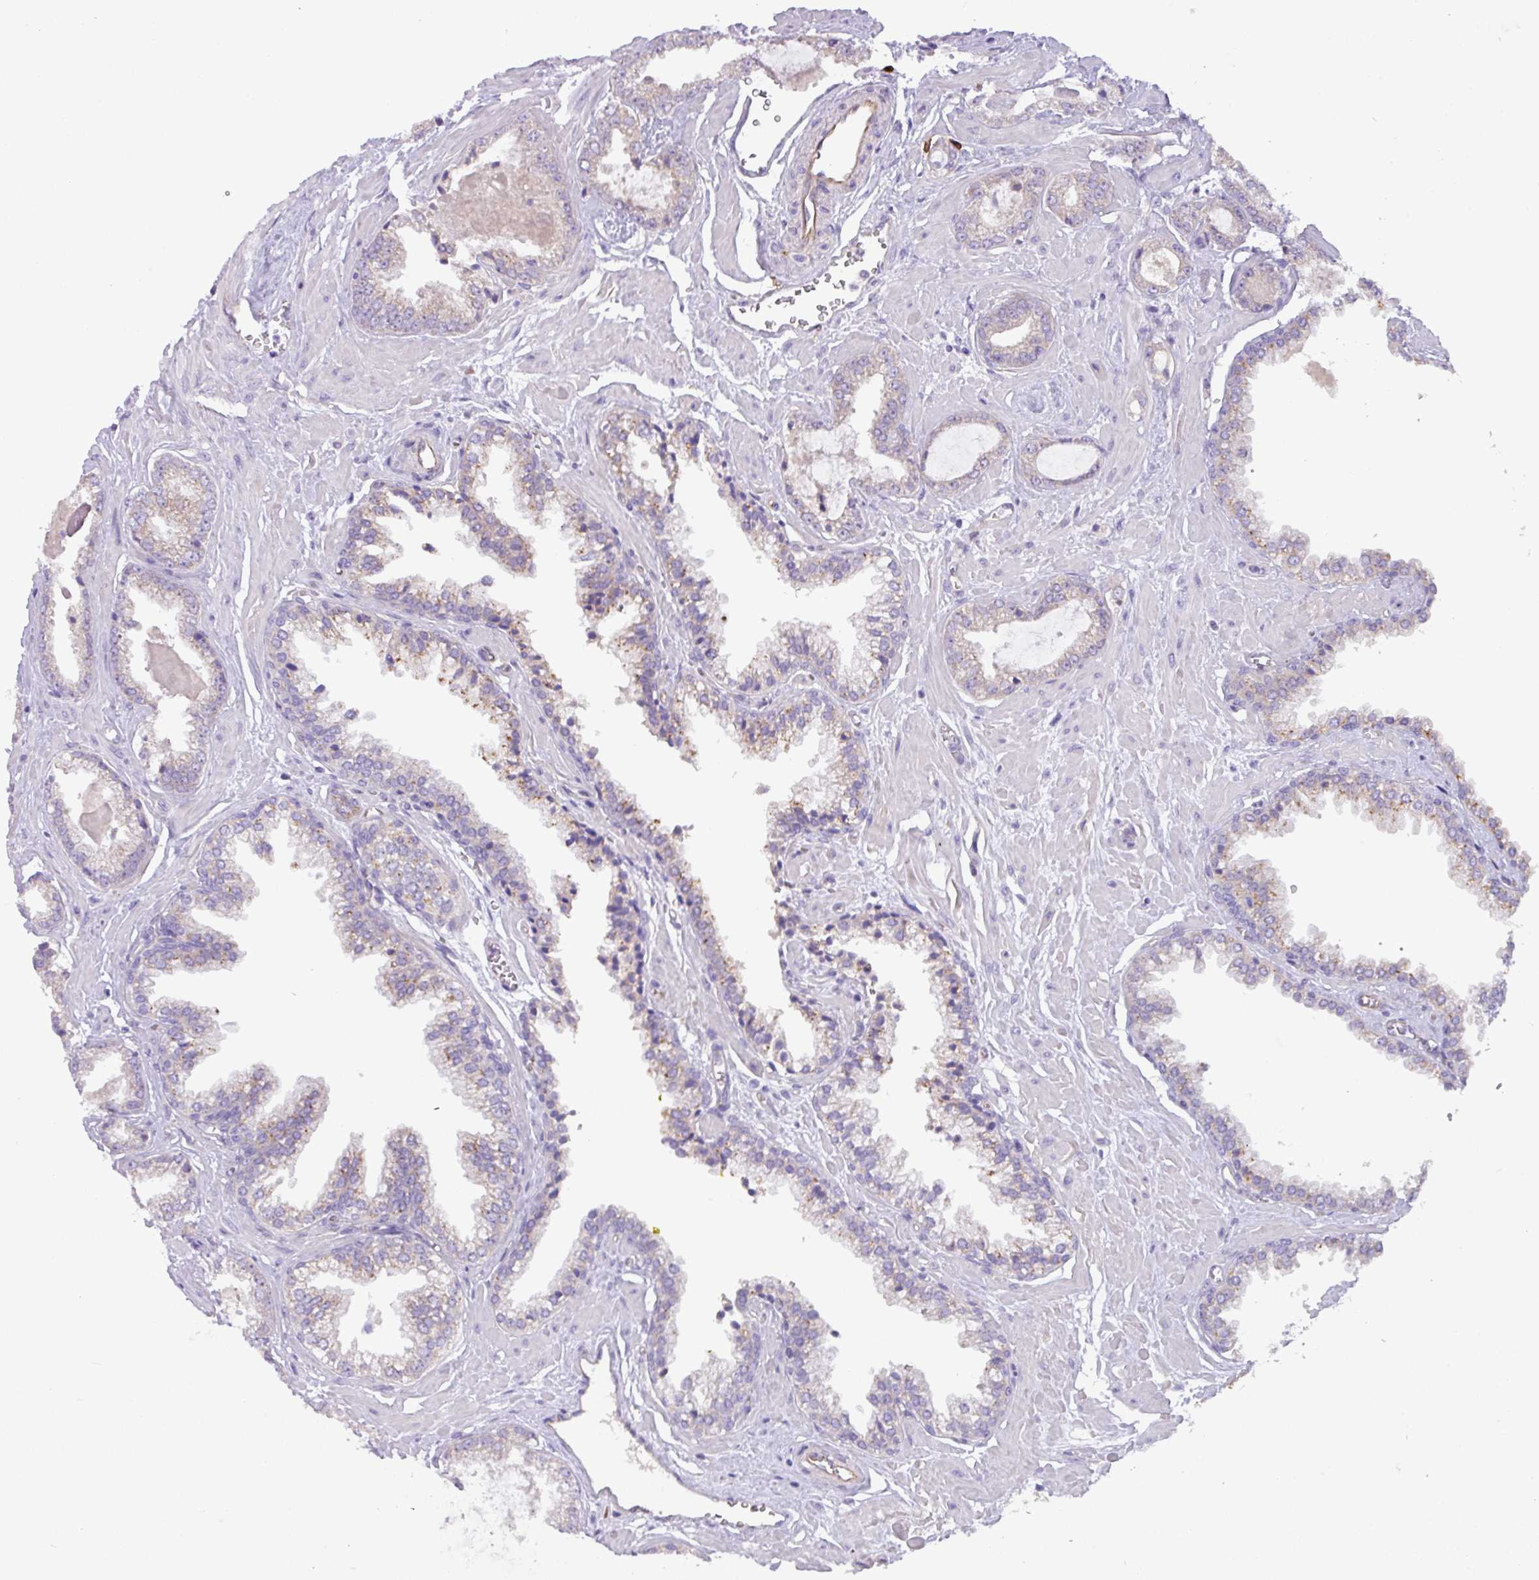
{"staining": {"intensity": "negative", "quantity": "none", "location": "none"}, "tissue": "prostate cancer", "cell_type": "Tumor cells", "image_type": "cancer", "snomed": [{"axis": "morphology", "description": "Adenocarcinoma, Low grade"}, {"axis": "topography", "description": "Prostate"}], "caption": "The immunohistochemistry photomicrograph has no significant positivity in tumor cells of prostate cancer tissue.", "gene": "MRM2", "patient": {"sex": "male", "age": 60}}